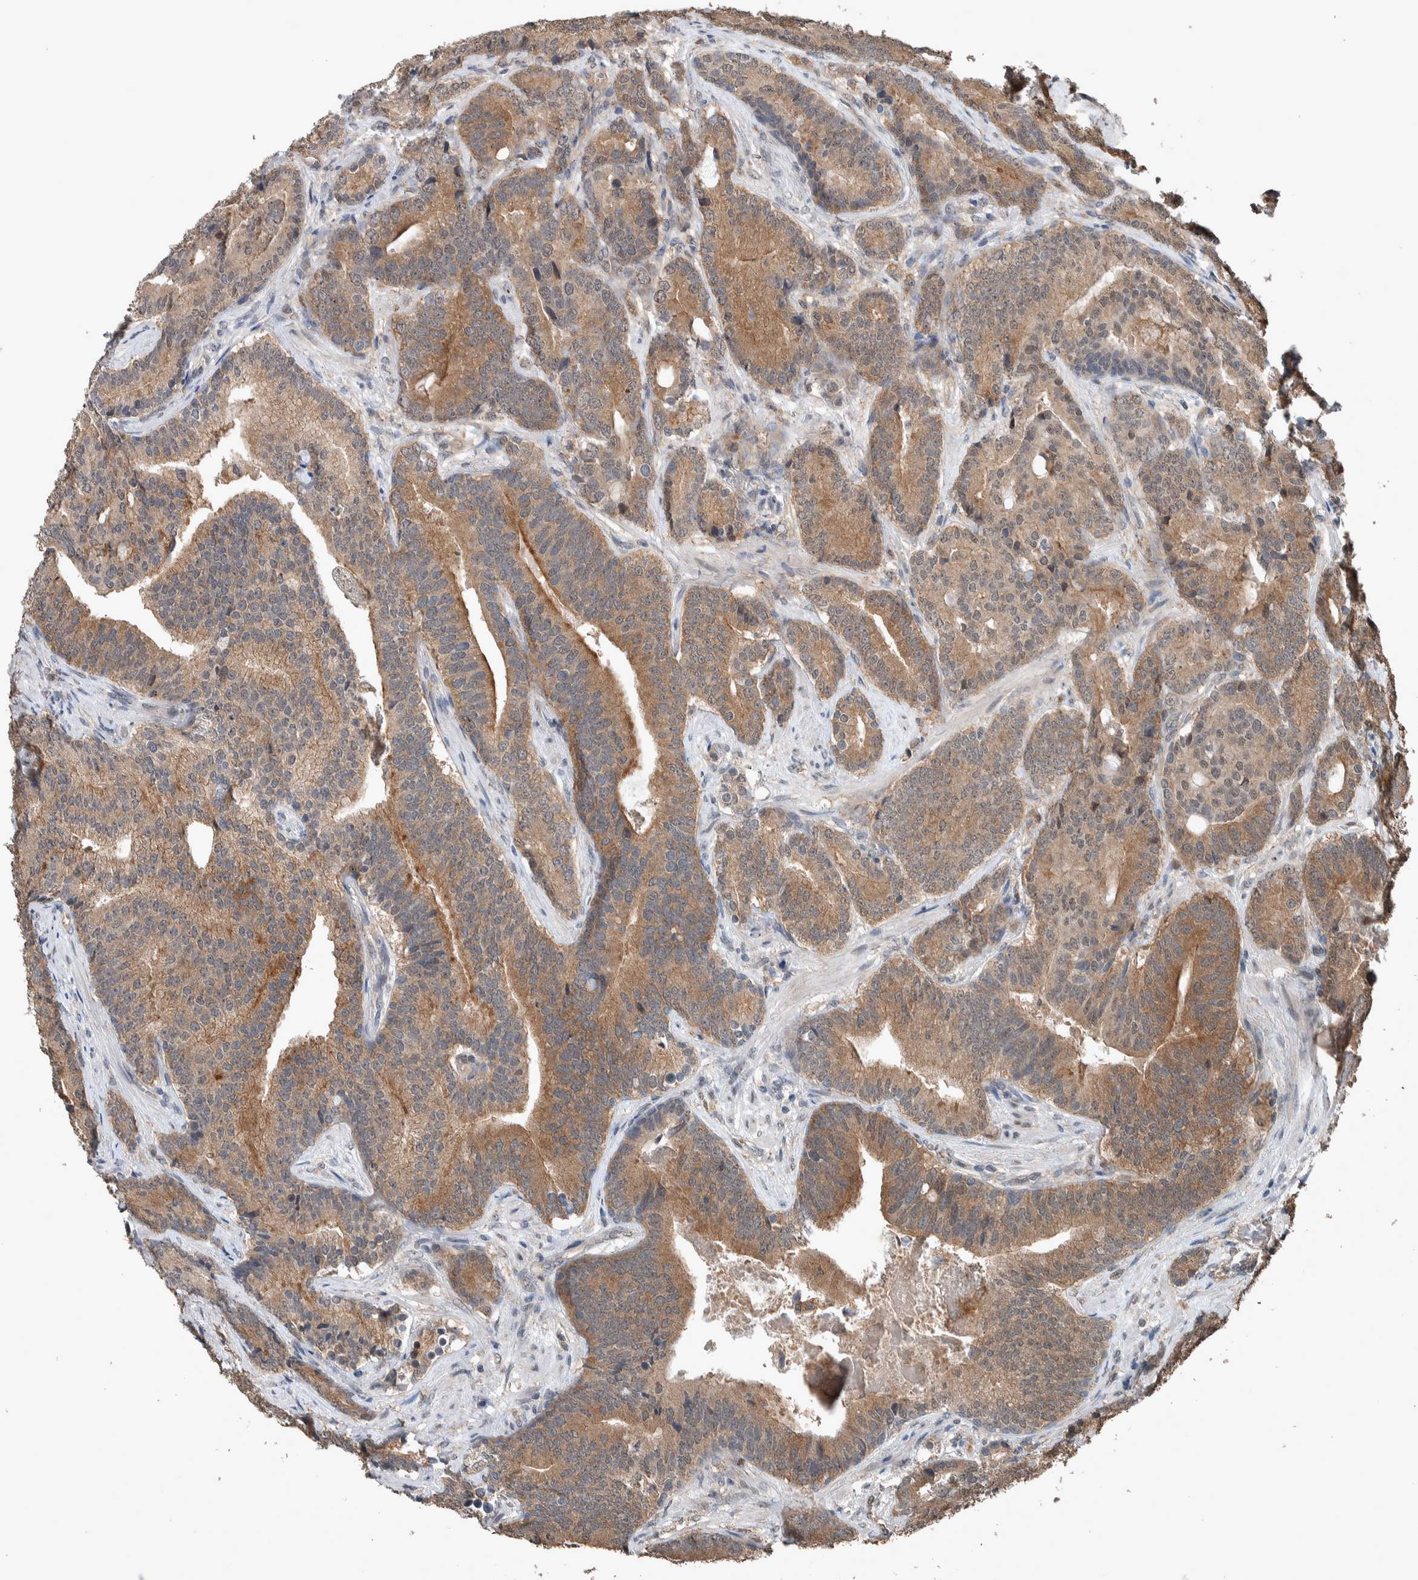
{"staining": {"intensity": "moderate", "quantity": ">75%", "location": "cytoplasmic/membranous"}, "tissue": "prostate cancer", "cell_type": "Tumor cells", "image_type": "cancer", "snomed": [{"axis": "morphology", "description": "Adenocarcinoma, High grade"}, {"axis": "topography", "description": "Prostate"}], "caption": "An image showing moderate cytoplasmic/membranous staining in approximately >75% of tumor cells in high-grade adenocarcinoma (prostate), as visualized by brown immunohistochemical staining.", "gene": "MYO1E", "patient": {"sex": "male", "age": 55}}